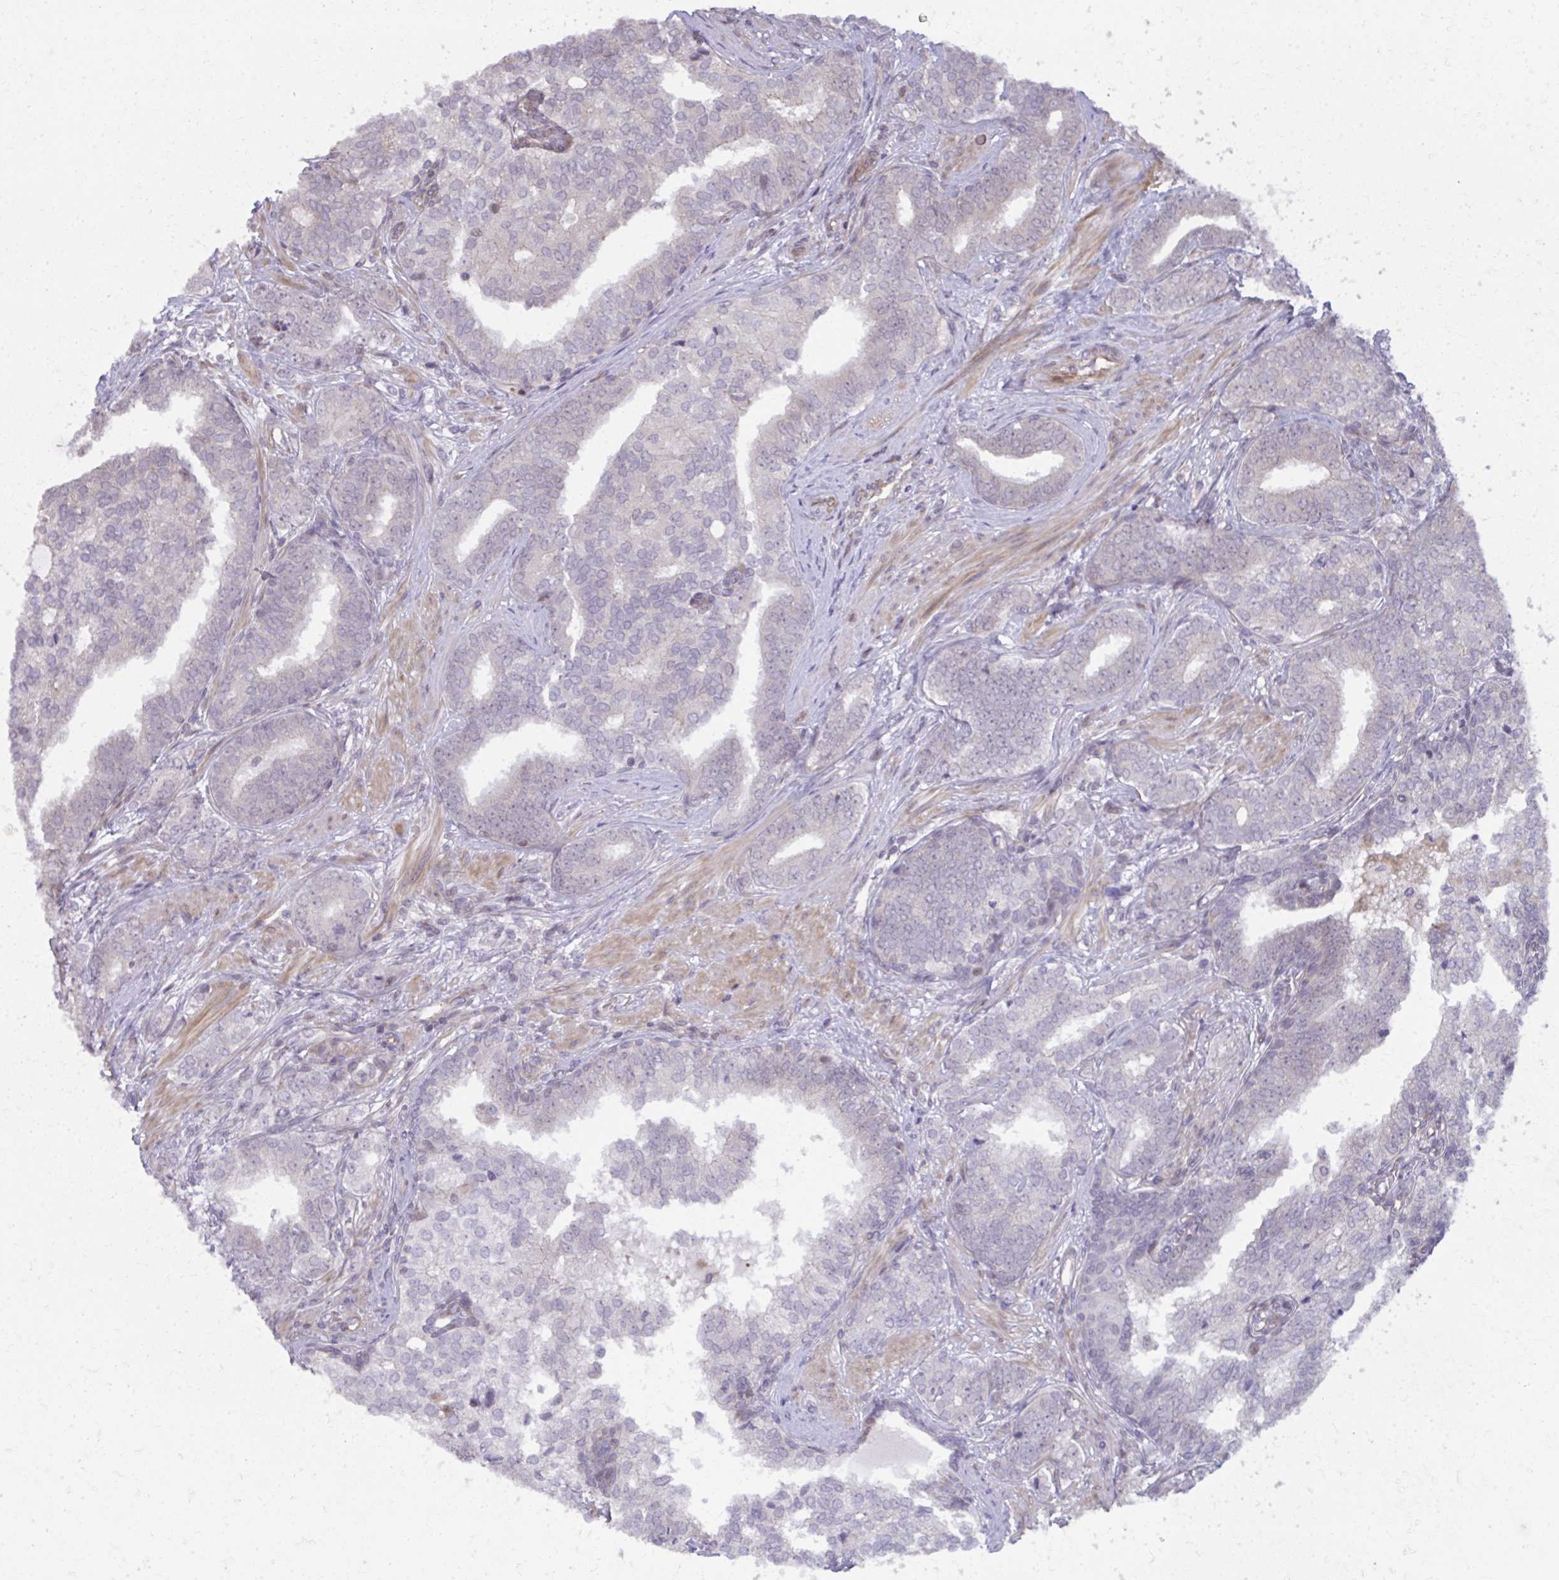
{"staining": {"intensity": "negative", "quantity": "none", "location": "none"}, "tissue": "prostate cancer", "cell_type": "Tumor cells", "image_type": "cancer", "snomed": [{"axis": "morphology", "description": "Adenocarcinoma, High grade"}, {"axis": "topography", "description": "Prostate"}], "caption": "Prostate cancer (adenocarcinoma (high-grade)) was stained to show a protein in brown. There is no significant staining in tumor cells.", "gene": "MAF1", "patient": {"sex": "male", "age": 72}}